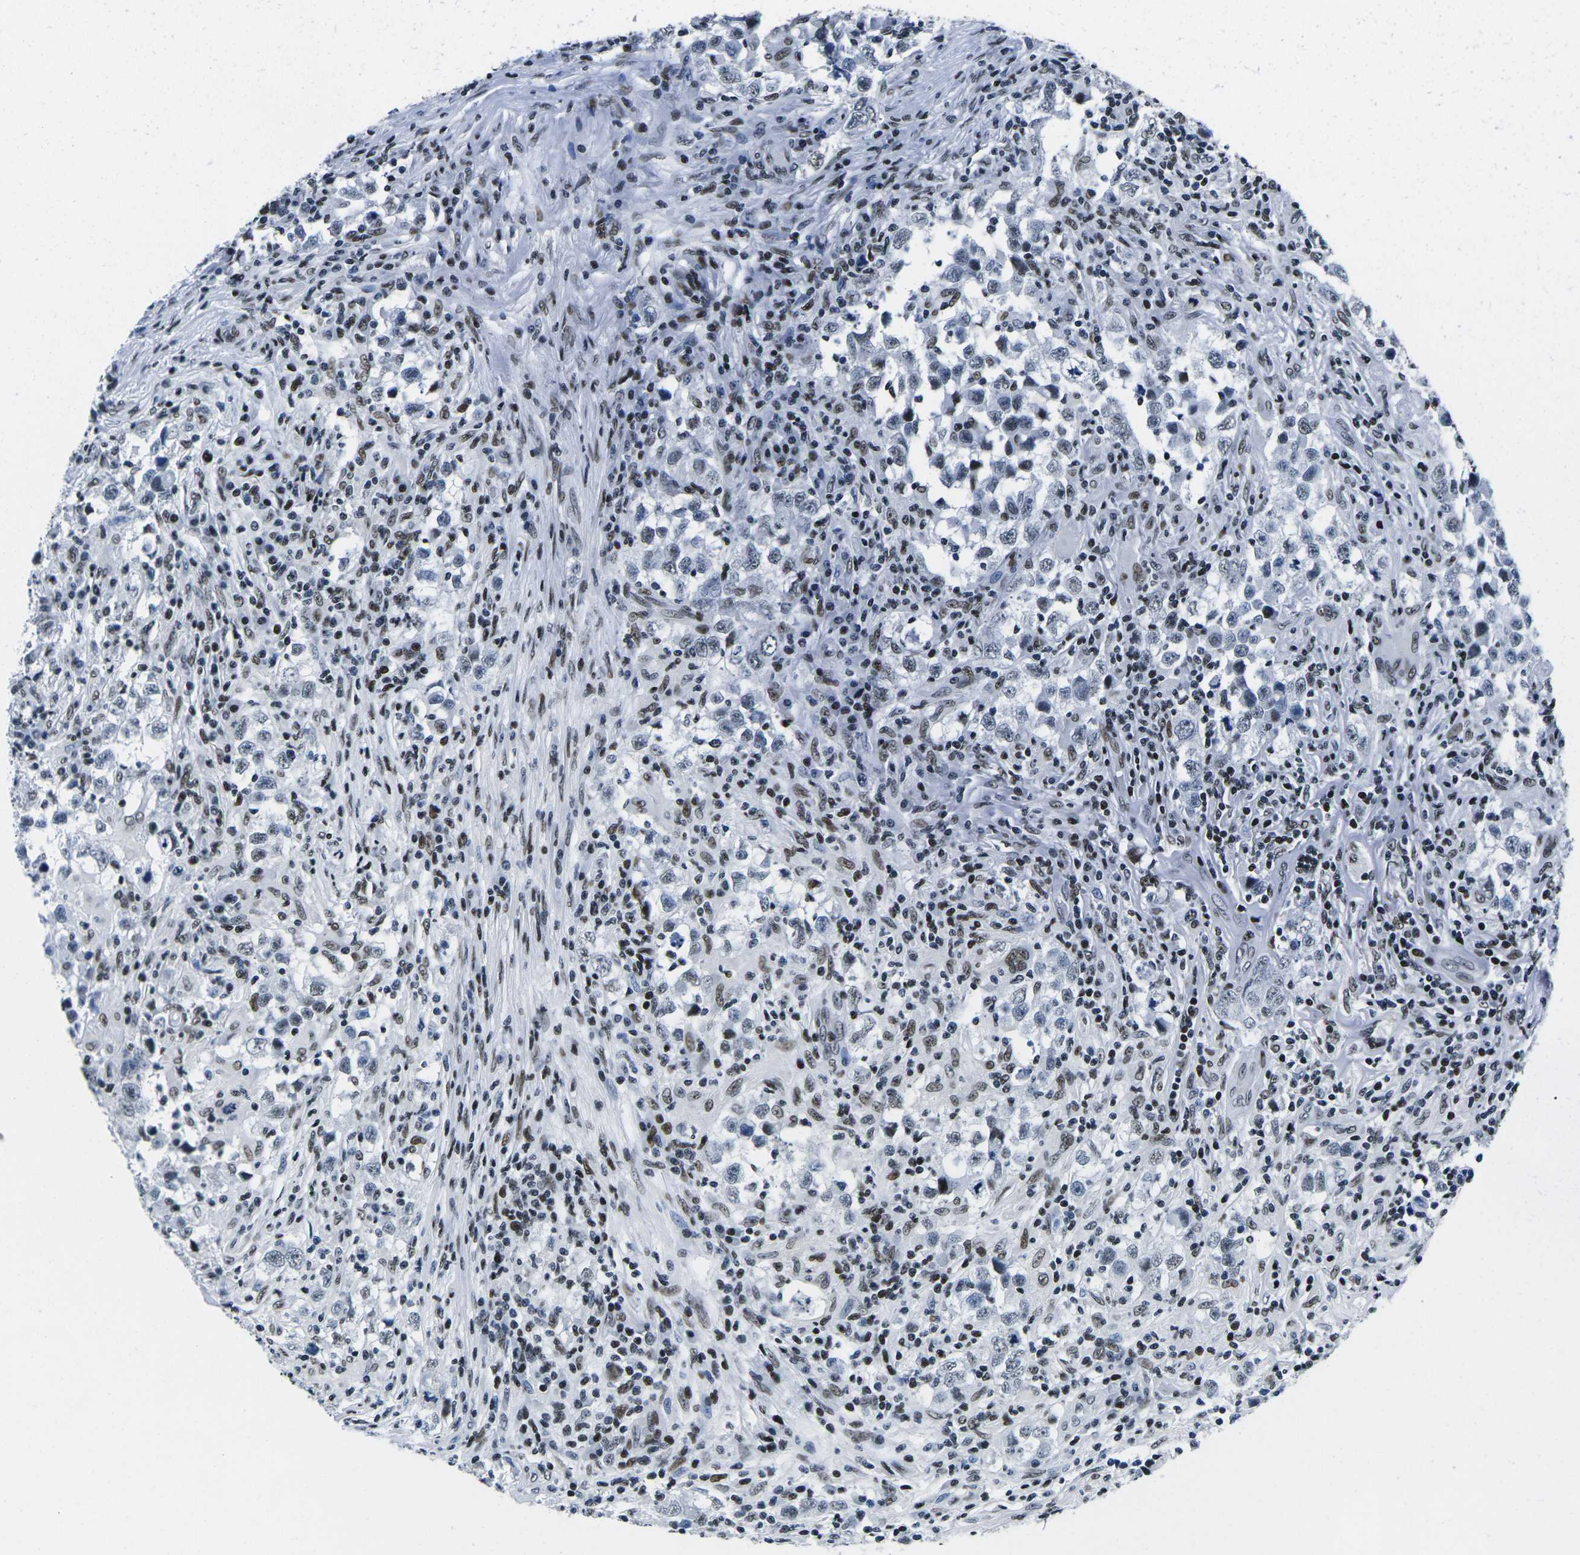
{"staining": {"intensity": "weak", "quantity": "<25%", "location": "nuclear"}, "tissue": "testis cancer", "cell_type": "Tumor cells", "image_type": "cancer", "snomed": [{"axis": "morphology", "description": "Carcinoma, Embryonal, NOS"}, {"axis": "topography", "description": "Testis"}], "caption": "Tumor cells are negative for brown protein staining in testis cancer.", "gene": "ATF1", "patient": {"sex": "male", "age": 21}}